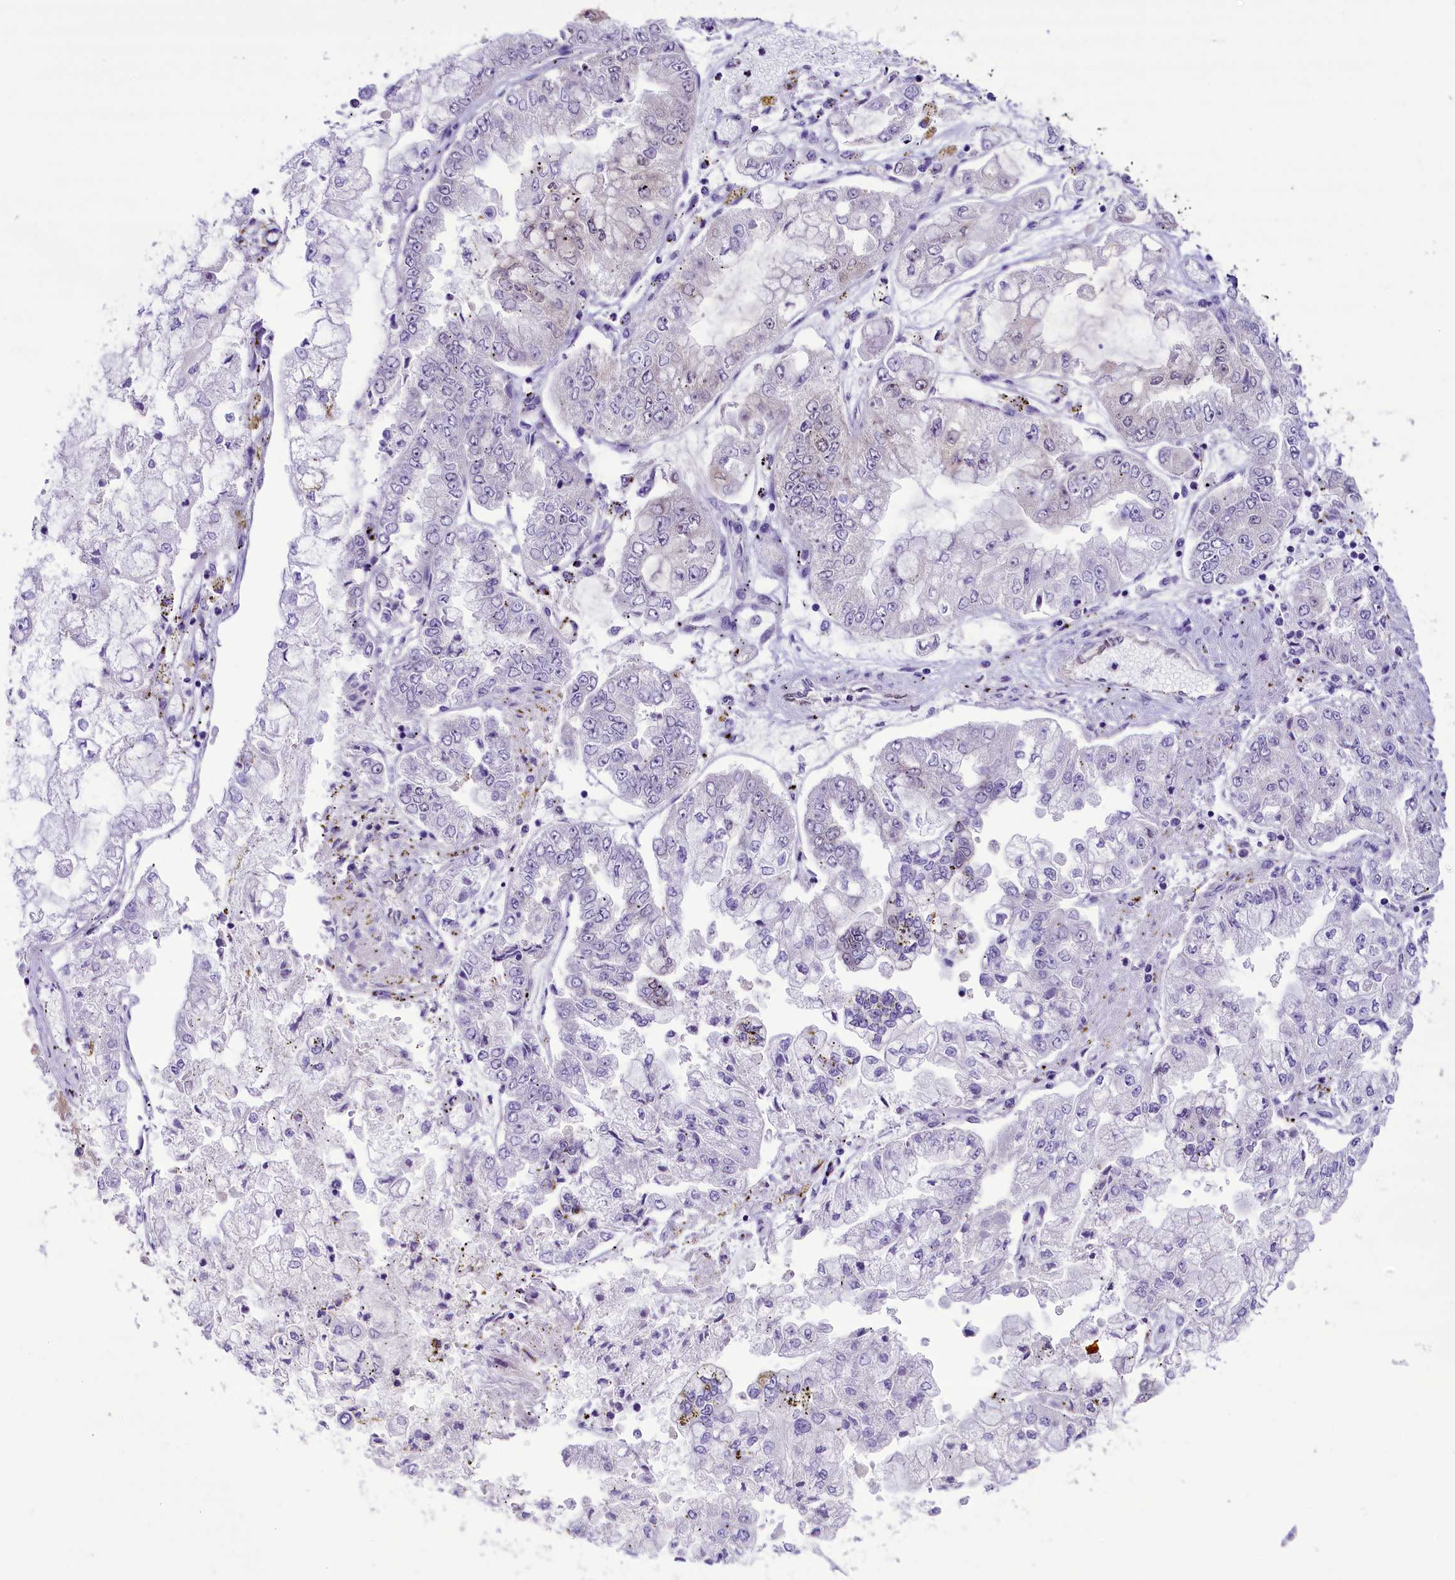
{"staining": {"intensity": "negative", "quantity": "none", "location": "none"}, "tissue": "stomach cancer", "cell_type": "Tumor cells", "image_type": "cancer", "snomed": [{"axis": "morphology", "description": "Adenocarcinoma, NOS"}, {"axis": "topography", "description": "Stomach"}], "caption": "This is an immunohistochemistry histopathology image of stomach cancer. There is no expression in tumor cells.", "gene": "PRR15", "patient": {"sex": "male", "age": 76}}